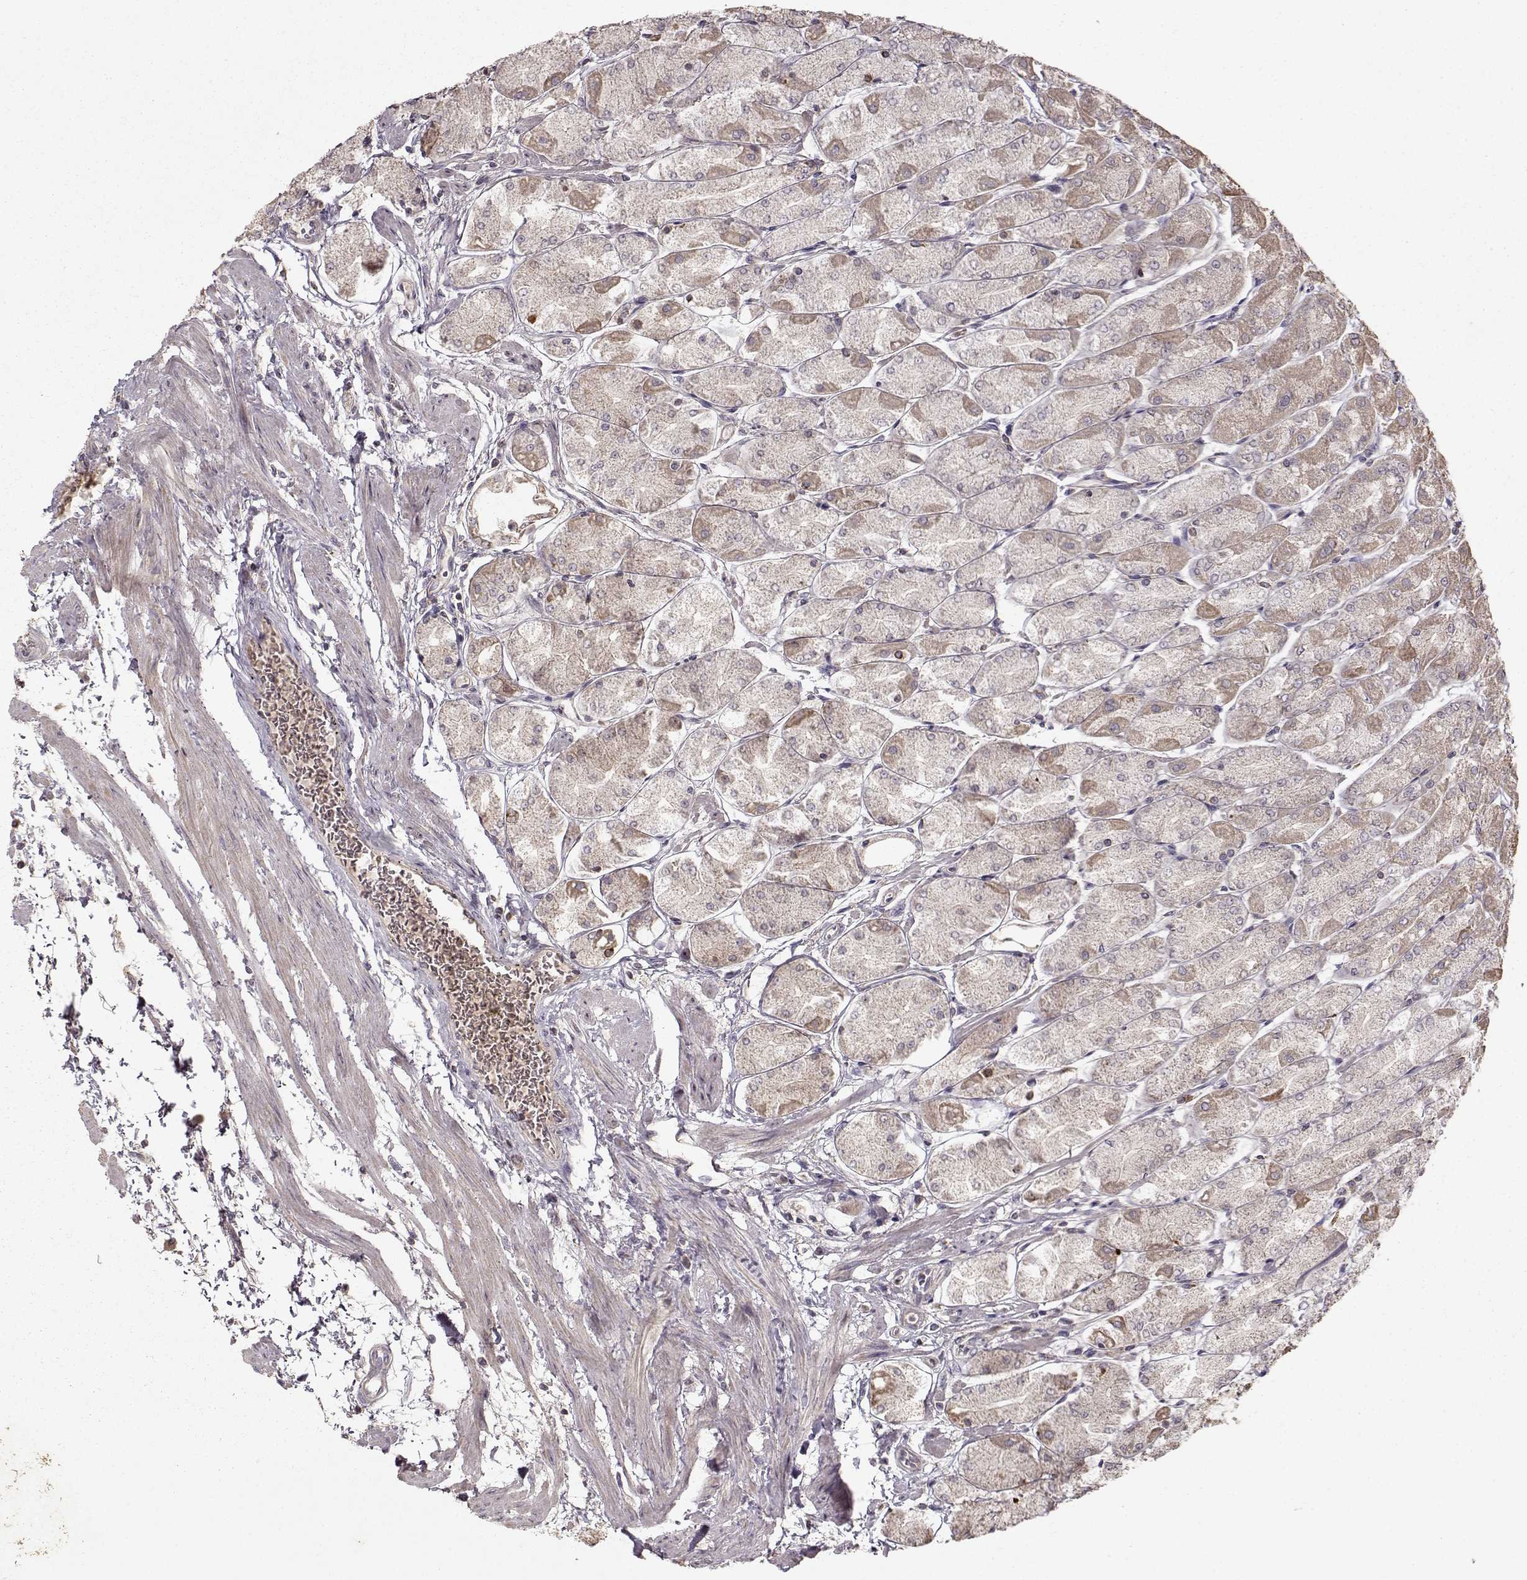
{"staining": {"intensity": "moderate", "quantity": "<25%", "location": "cytoplasmic/membranous"}, "tissue": "stomach", "cell_type": "Glandular cells", "image_type": "normal", "snomed": [{"axis": "morphology", "description": "Normal tissue, NOS"}, {"axis": "topography", "description": "Stomach, upper"}], "caption": "About <25% of glandular cells in benign human stomach display moderate cytoplasmic/membranous protein positivity as visualized by brown immunohistochemical staining.", "gene": "CMTM3", "patient": {"sex": "male", "age": 60}}